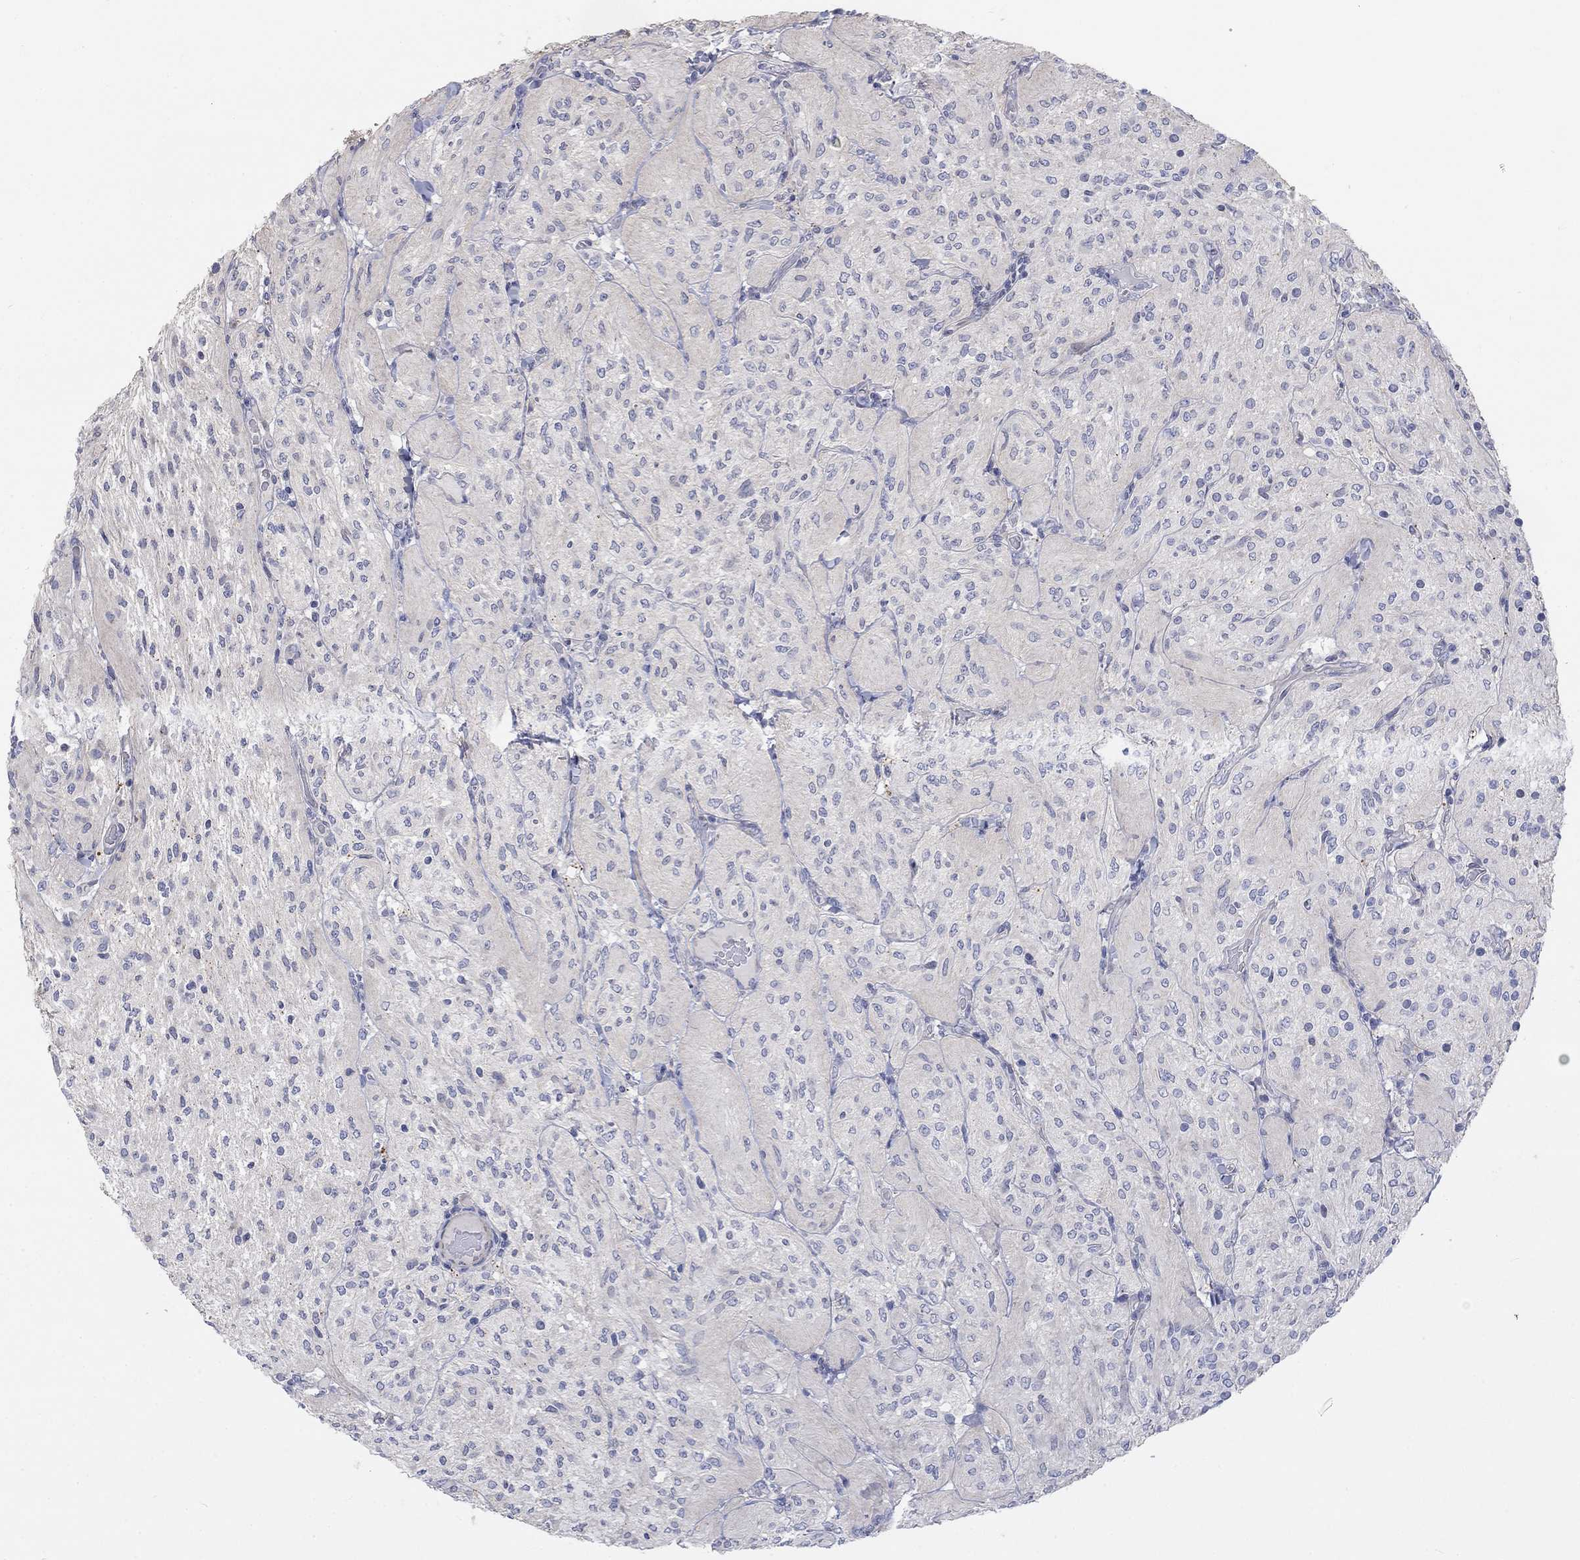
{"staining": {"intensity": "negative", "quantity": "none", "location": "none"}, "tissue": "glioma", "cell_type": "Tumor cells", "image_type": "cancer", "snomed": [{"axis": "morphology", "description": "Glioma, malignant, Low grade"}, {"axis": "topography", "description": "Brain"}], "caption": "Immunohistochemistry histopathology image of human glioma stained for a protein (brown), which demonstrates no expression in tumor cells.", "gene": "PRC1", "patient": {"sex": "male", "age": 3}}